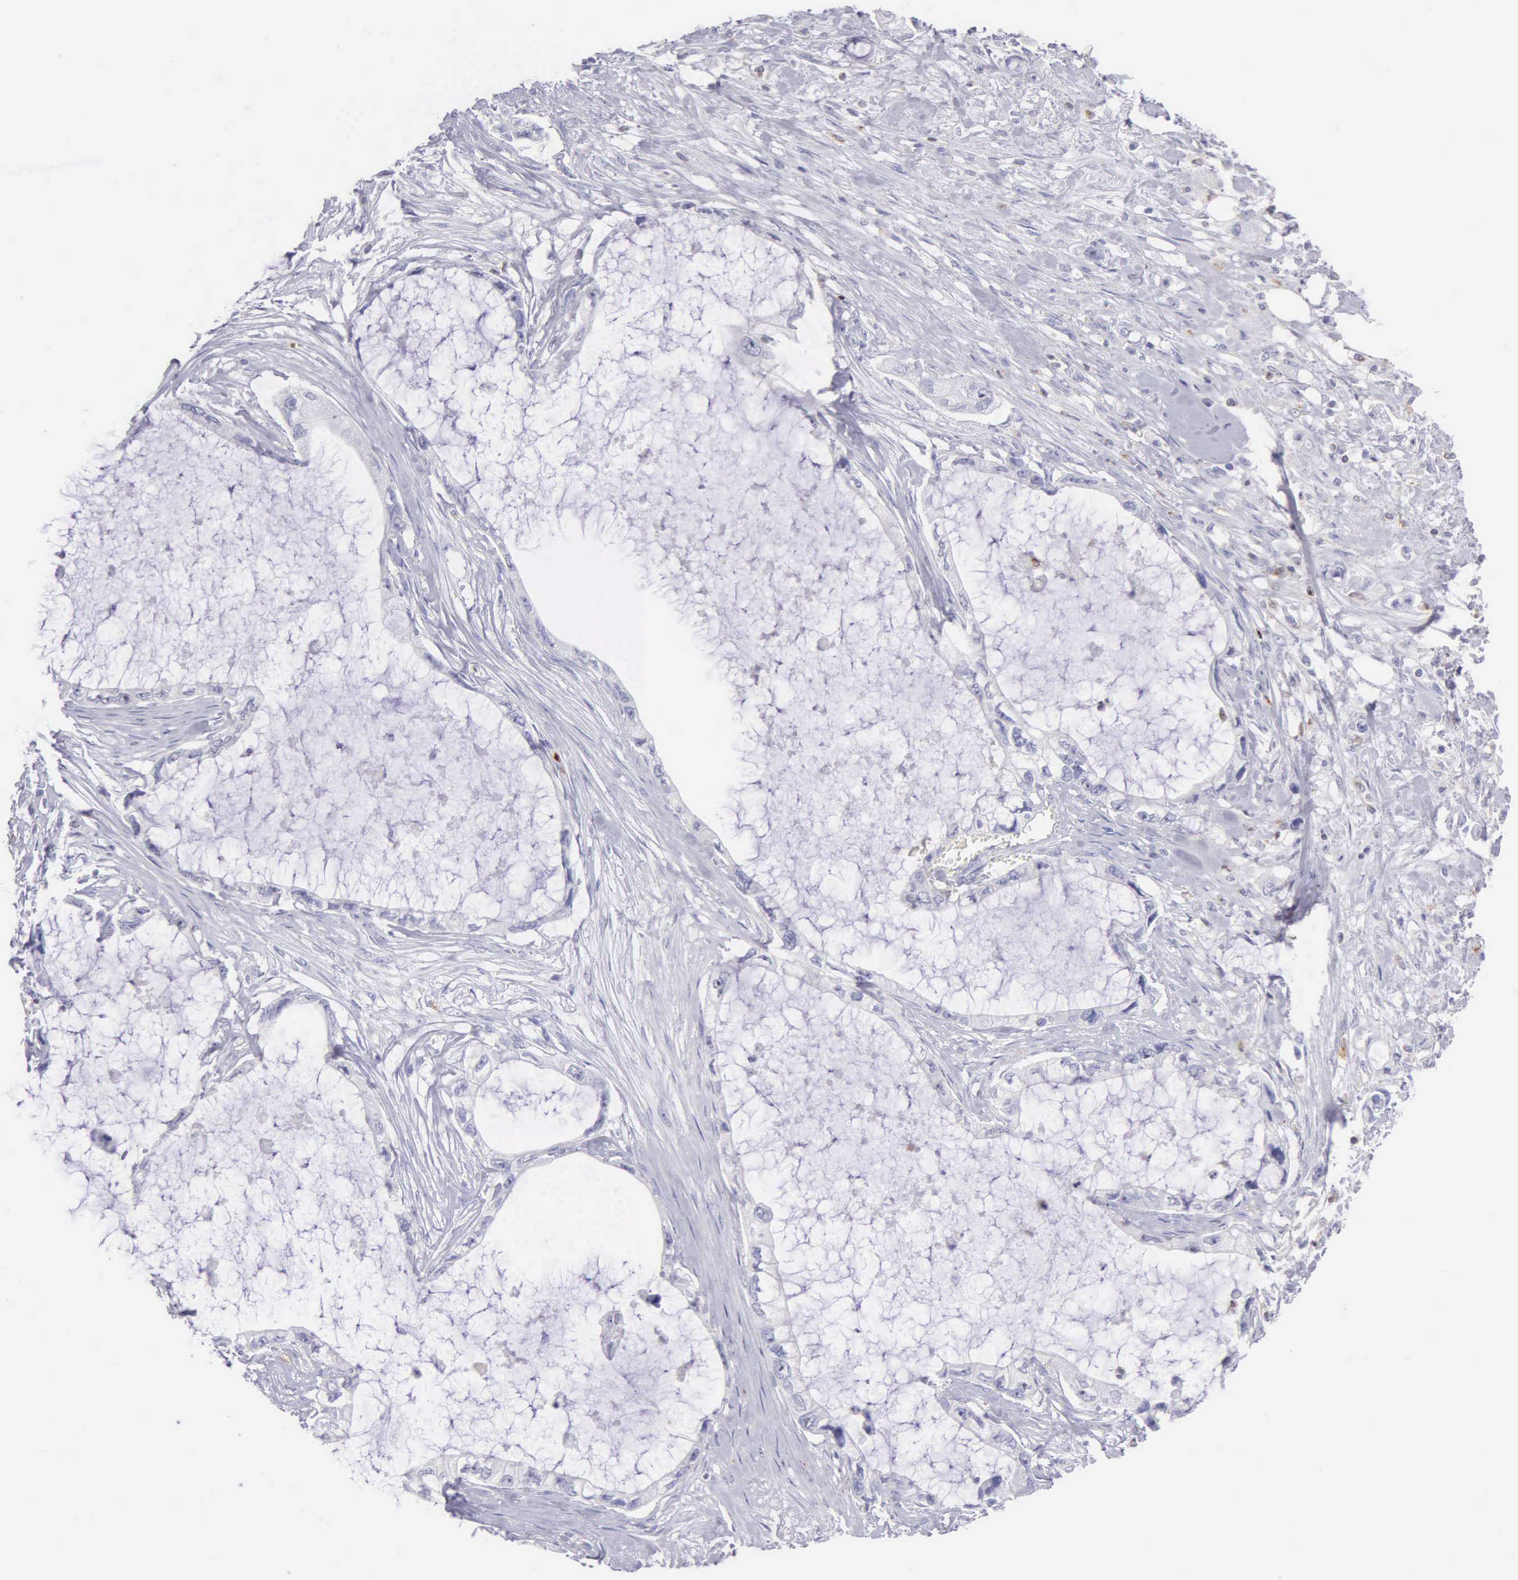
{"staining": {"intensity": "negative", "quantity": "none", "location": "none"}, "tissue": "pancreatic cancer", "cell_type": "Tumor cells", "image_type": "cancer", "snomed": [{"axis": "morphology", "description": "Adenocarcinoma, NOS"}, {"axis": "topography", "description": "Pancreas"}, {"axis": "topography", "description": "Stomach, upper"}], "caption": "Pancreatic cancer was stained to show a protein in brown. There is no significant staining in tumor cells.", "gene": "SRGN", "patient": {"sex": "male", "age": 77}}